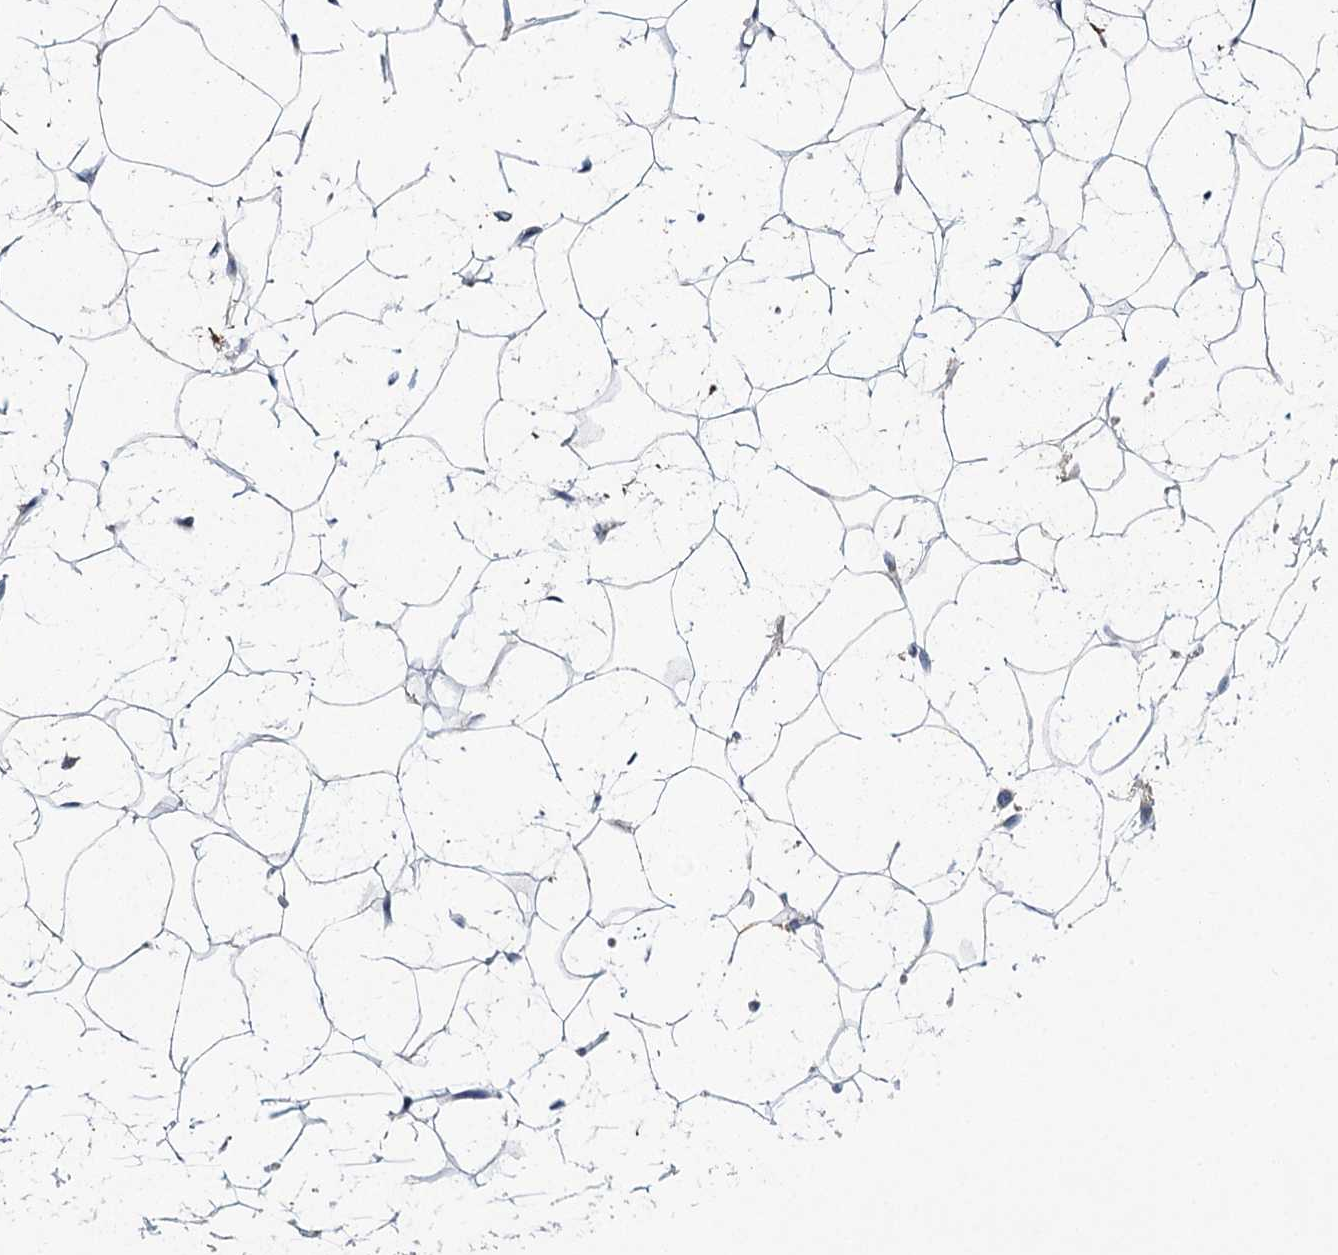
{"staining": {"intensity": "moderate", "quantity": "<25%", "location": "cytoplasmic/membranous"}, "tissue": "adipose tissue", "cell_type": "Adipocytes", "image_type": "normal", "snomed": [{"axis": "morphology", "description": "Normal tissue, NOS"}, {"axis": "topography", "description": "Breast"}], "caption": "Brown immunohistochemical staining in unremarkable human adipose tissue displays moderate cytoplasmic/membranous expression in about <25% of adipocytes. Using DAB (brown) and hematoxylin (blue) stains, captured at high magnification using brightfield microscopy.", "gene": "ARHGAP44", "patient": {"sex": "female", "age": 26}}